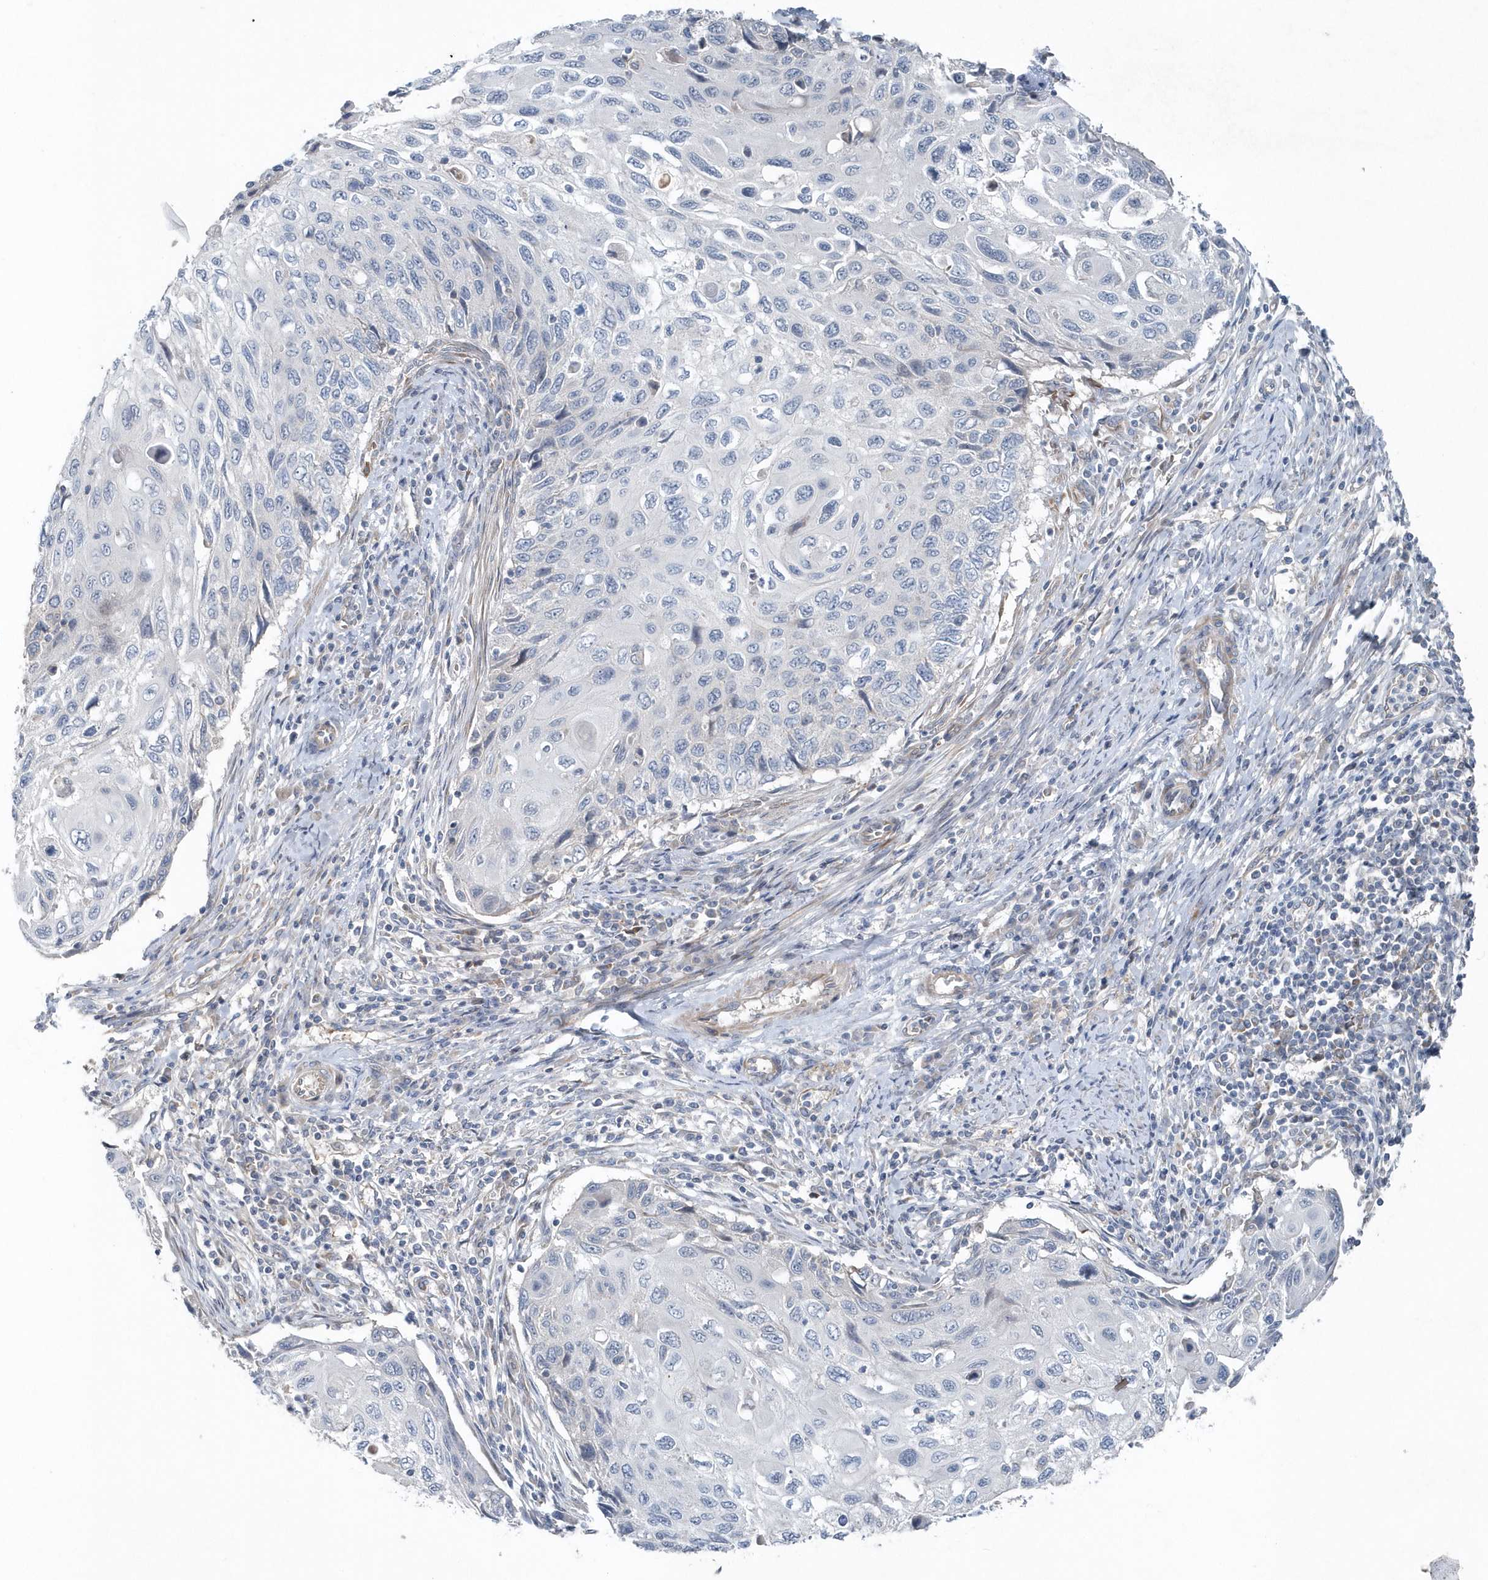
{"staining": {"intensity": "negative", "quantity": "none", "location": "none"}, "tissue": "cervical cancer", "cell_type": "Tumor cells", "image_type": "cancer", "snomed": [{"axis": "morphology", "description": "Squamous cell carcinoma, NOS"}, {"axis": "topography", "description": "Cervix"}], "caption": "Immunohistochemistry histopathology image of cervical cancer stained for a protein (brown), which exhibits no expression in tumor cells. Nuclei are stained in blue.", "gene": "MCC", "patient": {"sex": "female", "age": 70}}